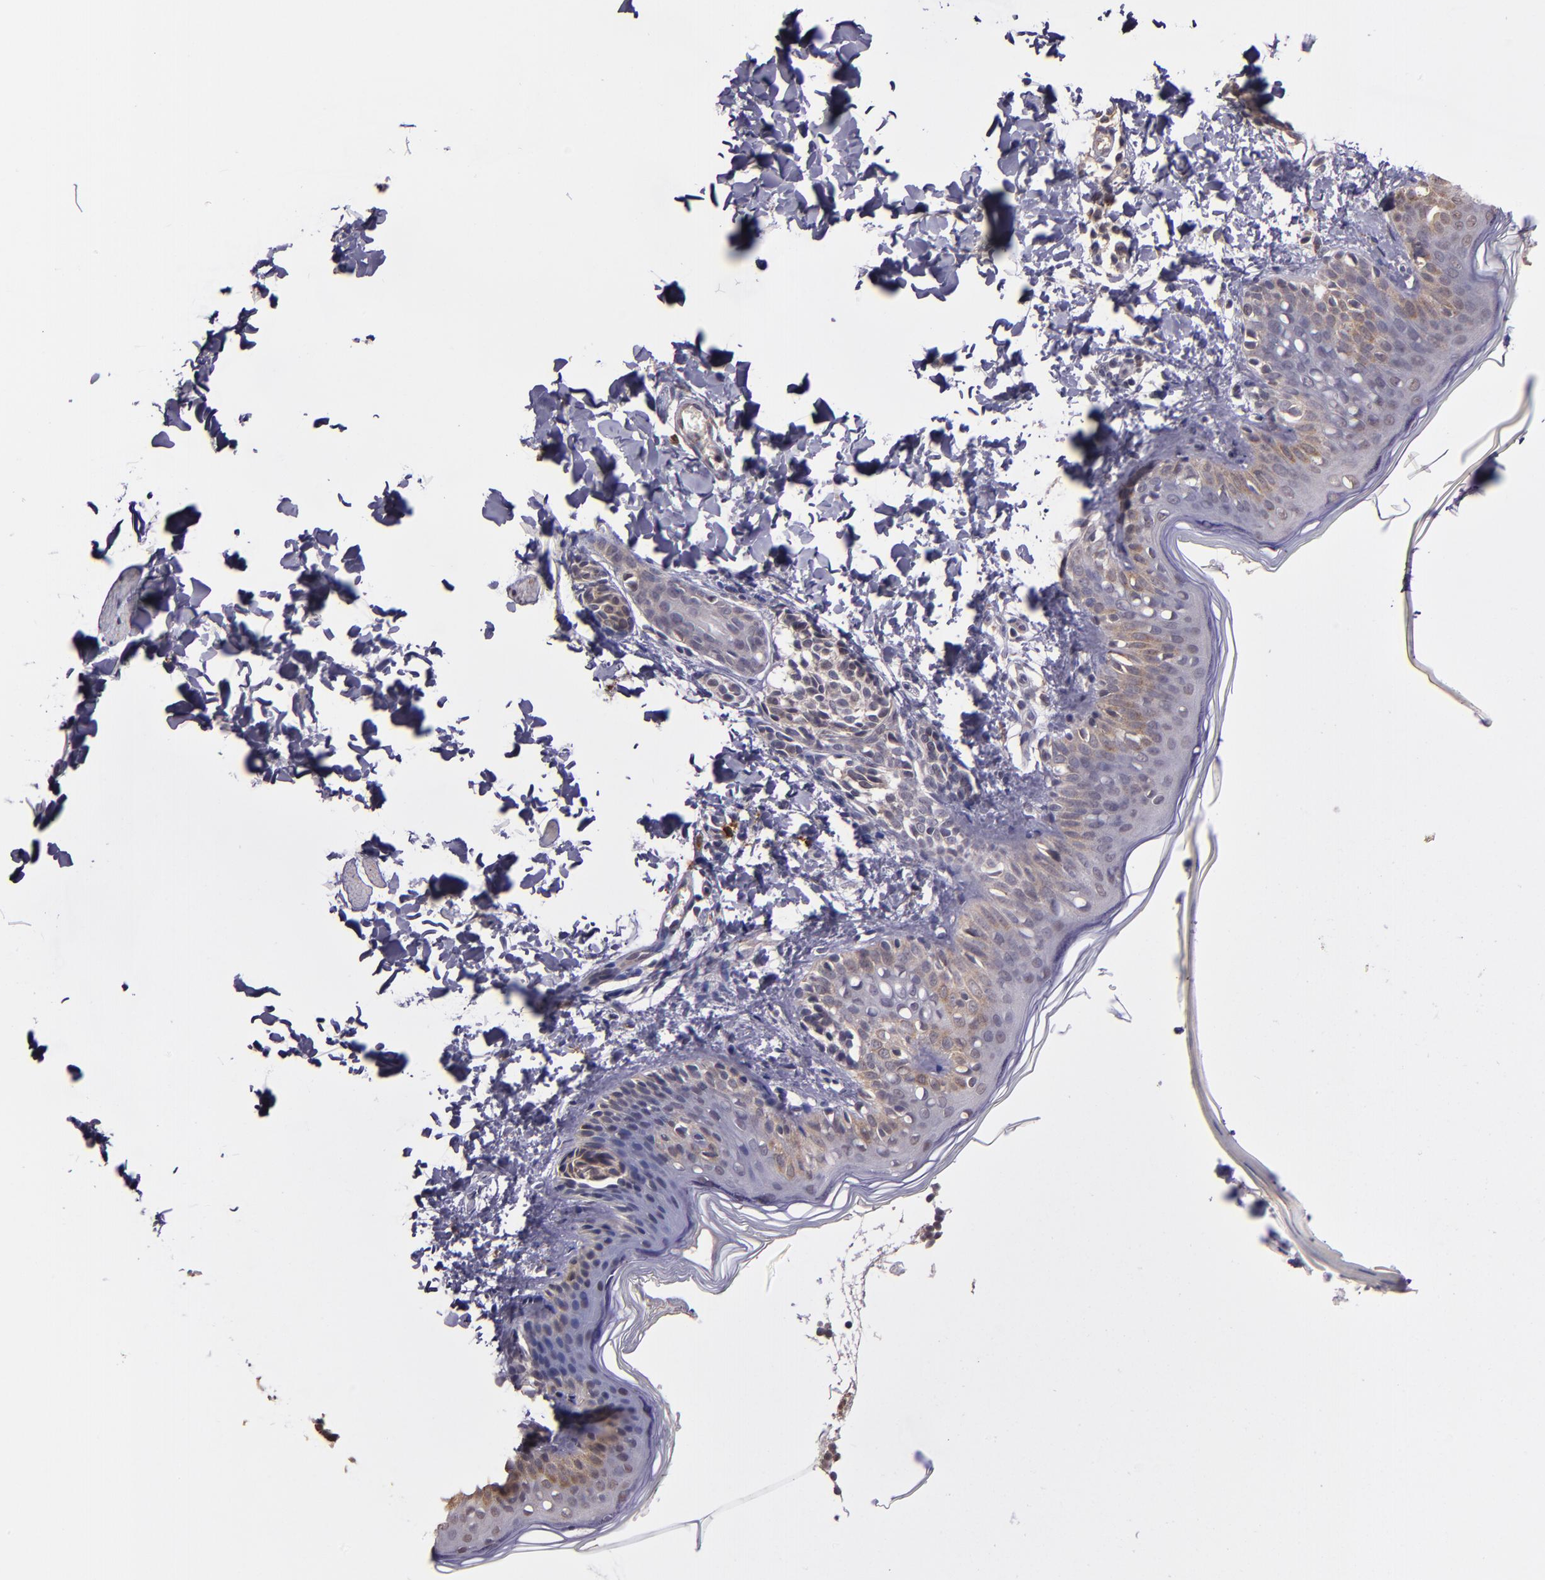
{"staining": {"intensity": "weak", "quantity": "25%-75%", "location": "cytoplasmic/membranous"}, "tissue": "skin", "cell_type": "Fibroblasts", "image_type": "normal", "snomed": [{"axis": "morphology", "description": "Normal tissue, NOS"}, {"axis": "topography", "description": "Skin"}], "caption": "The histopathology image demonstrates a brown stain indicating the presence of a protein in the cytoplasmic/membranous of fibroblasts in skin.", "gene": "TAF7L", "patient": {"sex": "female", "age": 4}}